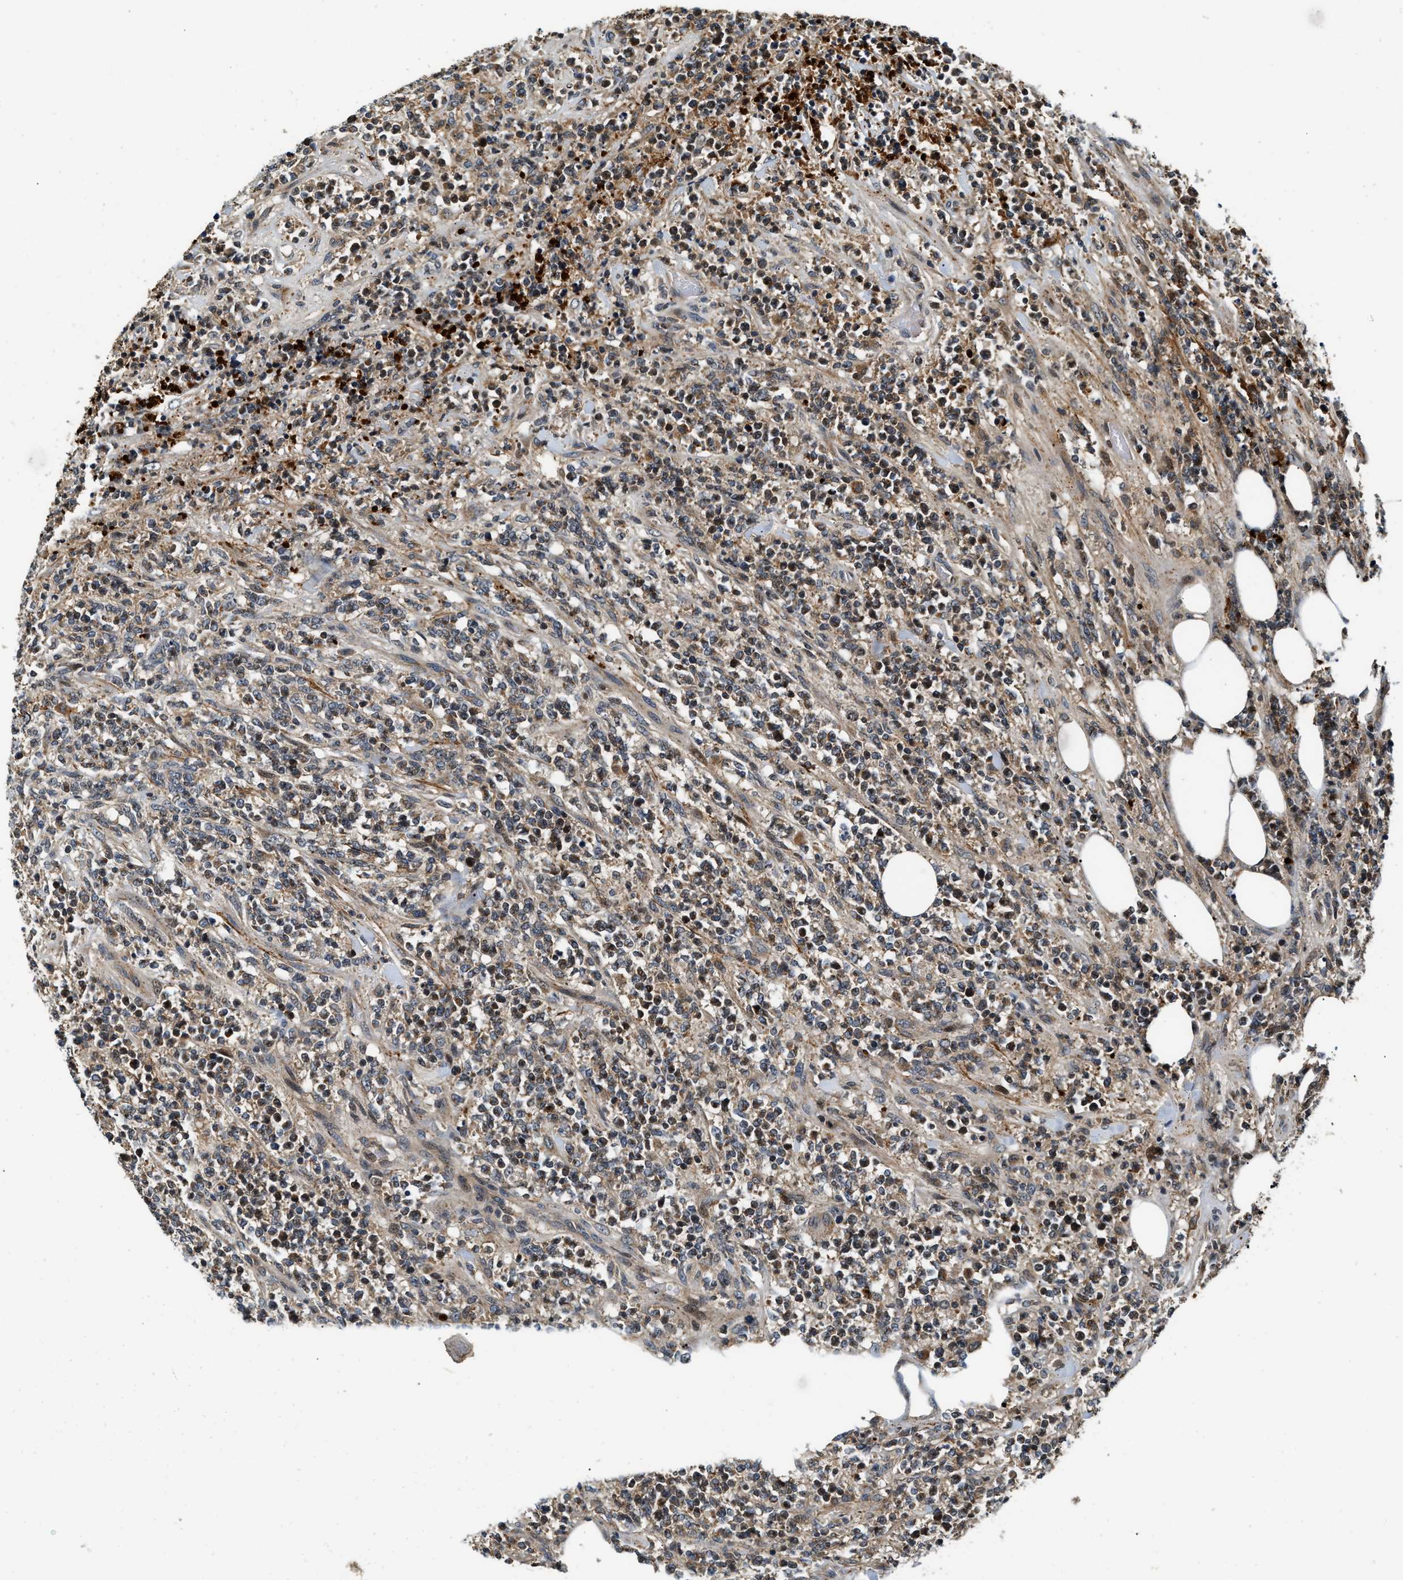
{"staining": {"intensity": "moderate", "quantity": "25%-75%", "location": "cytoplasmic/membranous"}, "tissue": "lymphoma", "cell_type": "Tumor cells", "image_type": "cancer", "snomed": [{"axis": "morphology", "description": "Malignant lymphoma, non-Hodgkin's type, High grade"}, {"axis": "topography", "description": "Soft tissue"}], "caption": "Lymphoma was stained to show a protein in brown. There is medium levels of moderate cytoplasmic/membranous positivity in approximately 25%-75% of tumor cells.", "gene": "EXTL2", "patient": {"sex": "male", "age": 18}}